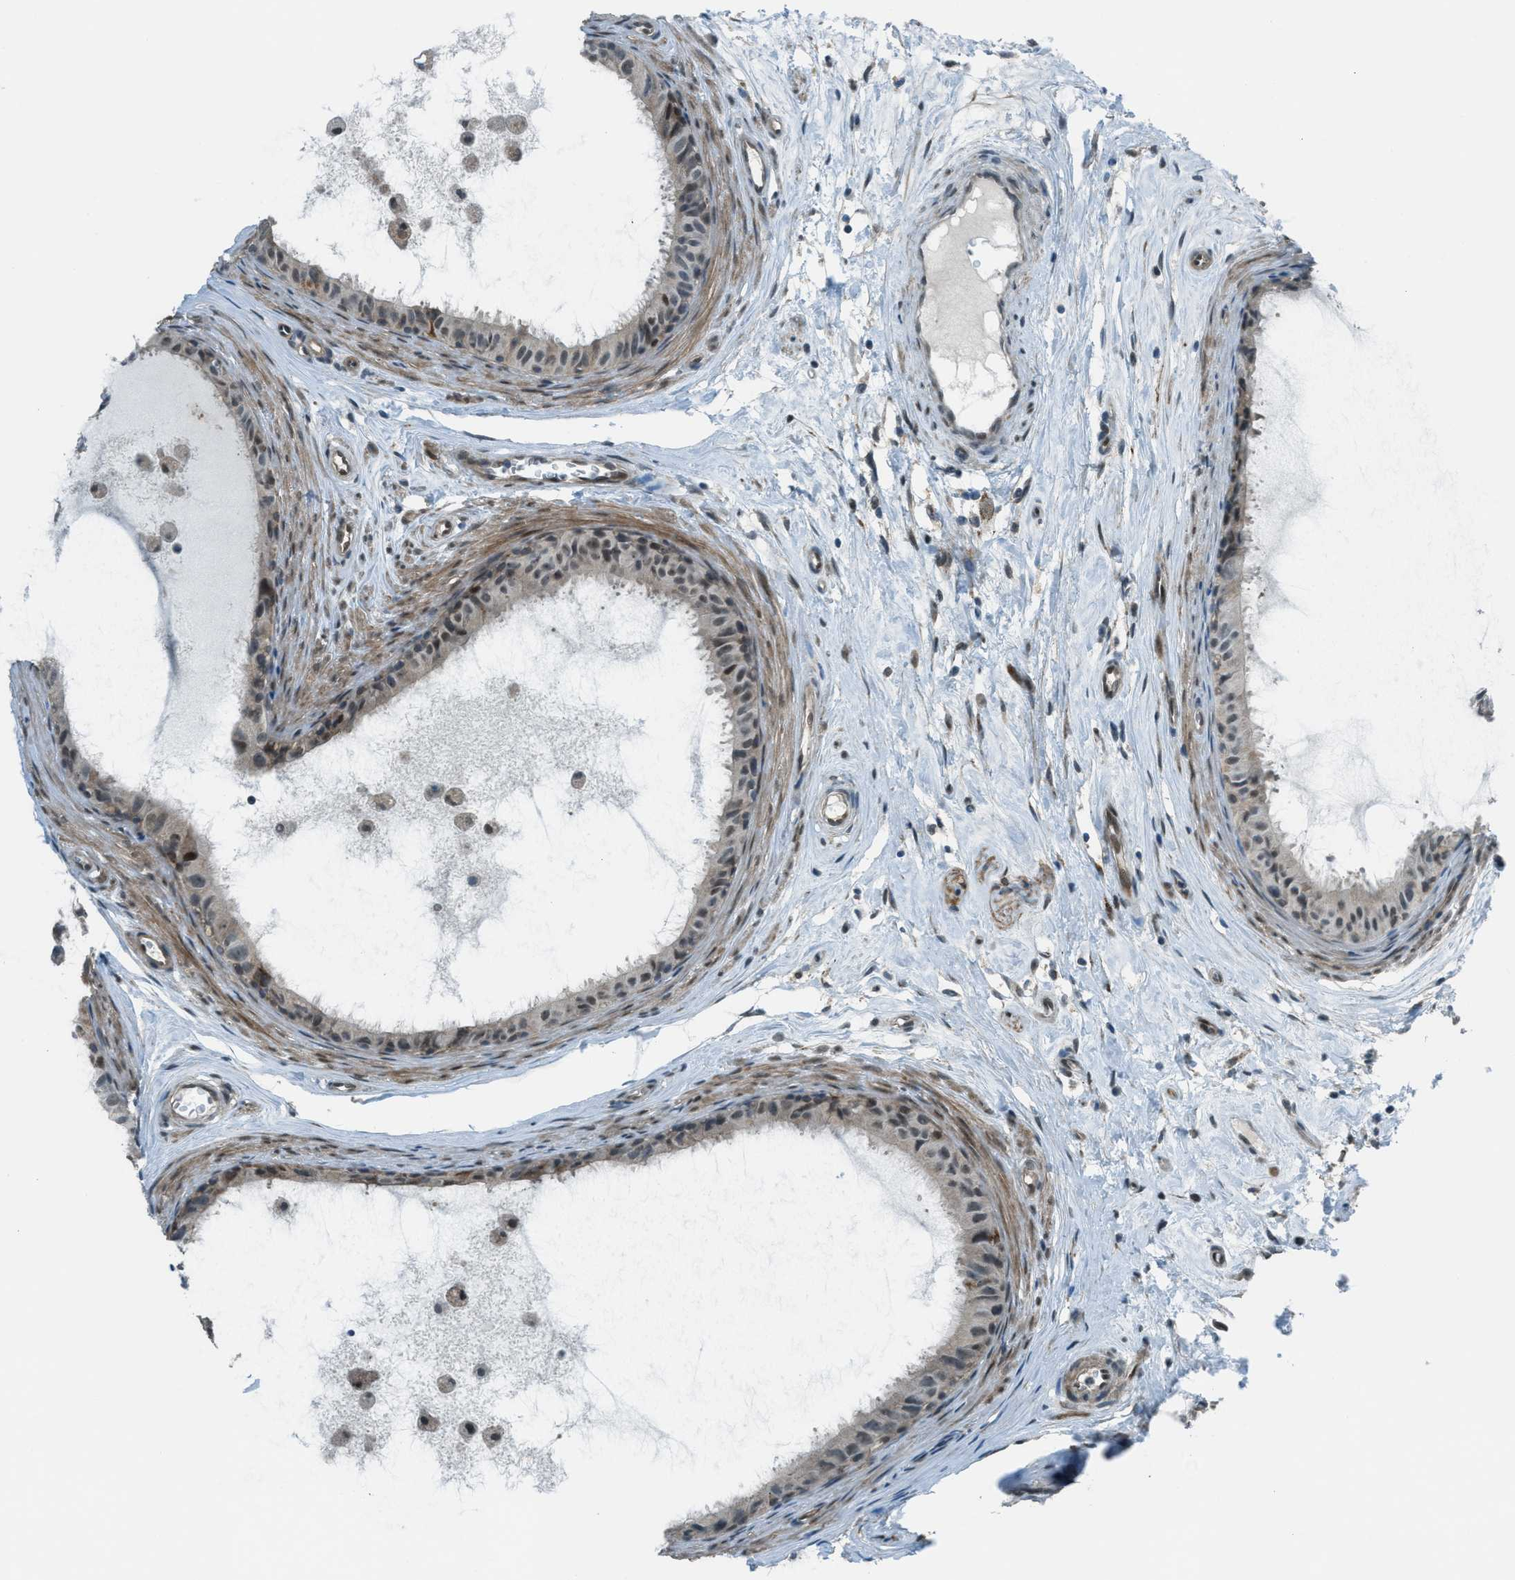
{"staining": {"intensity": "weak", "quantity": "<25%", "location": "cytoplasmic/membranous,nuclear"}, "tissue": "epididymis", "cell_type": "Glandular cells", "image_type": "normal", "snomed": [{"axis": "morphology", "description": "Normal tissue, NOS"}, {"axis": "morphology", "description": "Inflammation, NOS"}, {"axis": "topography", "description": "Epididymis"}], "caption": "Glandular cells show no significant positivity in unremarkable epididymis.", "gene": "NPEPL1", "patient": {"sex": "male", "age": 85}}